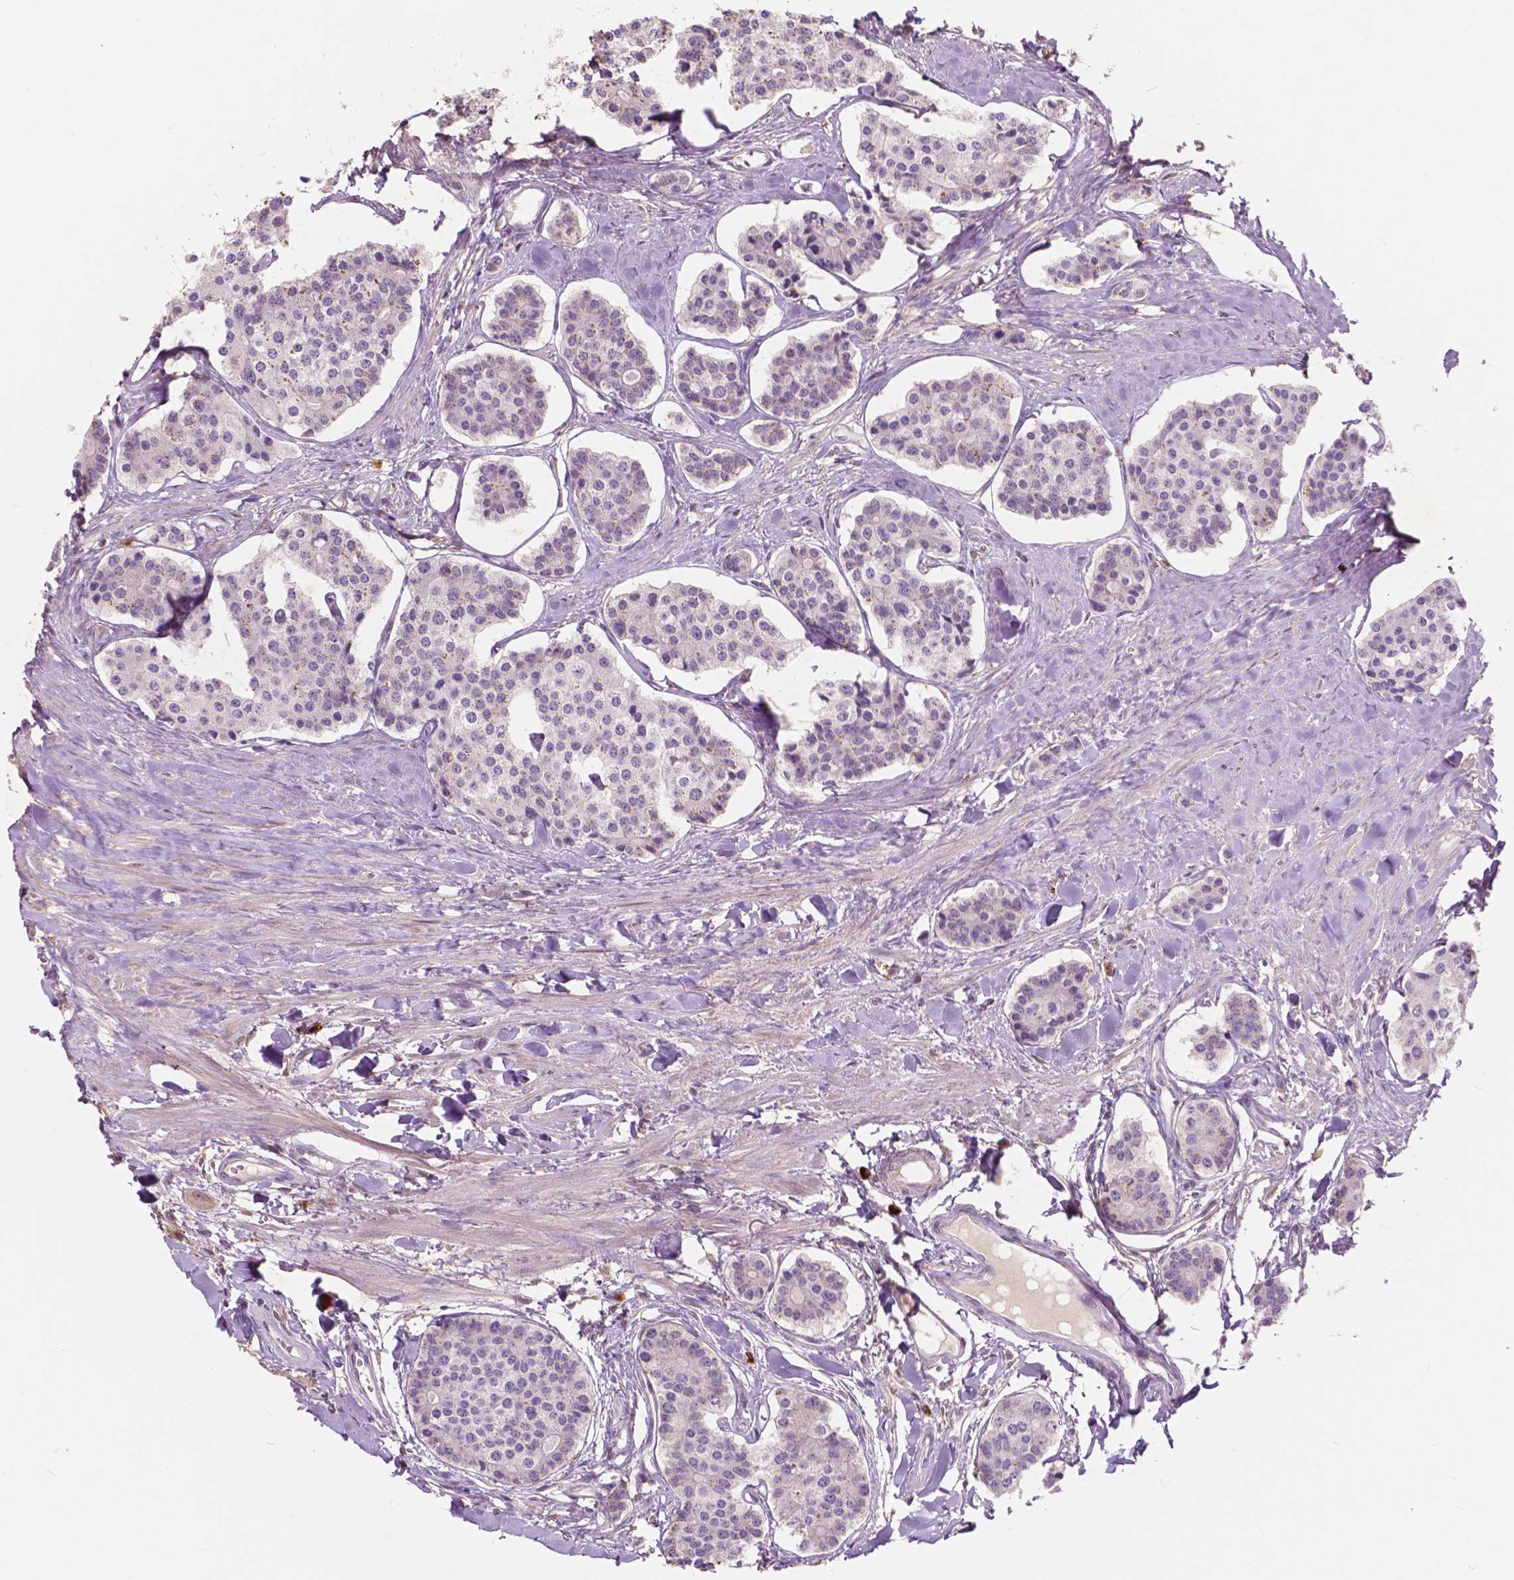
{"staining": {"intensity": "negative", "quantity": "none", "location": "none"}, "tissue": "carcinoid", "cell_type": "Tumor cells", "image_type": "cancer", "snomed": [{"axis": "morphology", "description": "Carcinoid, malignant, NOS"}, {"axis": "topography", "description": "Small intestine"}], "caption": "Immunohistochemistry (IHC) histopathology image of neoplastic tissue: human malignant carcinoid stained with DAB shows no significant protein expression in tumor cells.", "gene": "GPR37", "patient": {"sex": "female", "age": 65}}